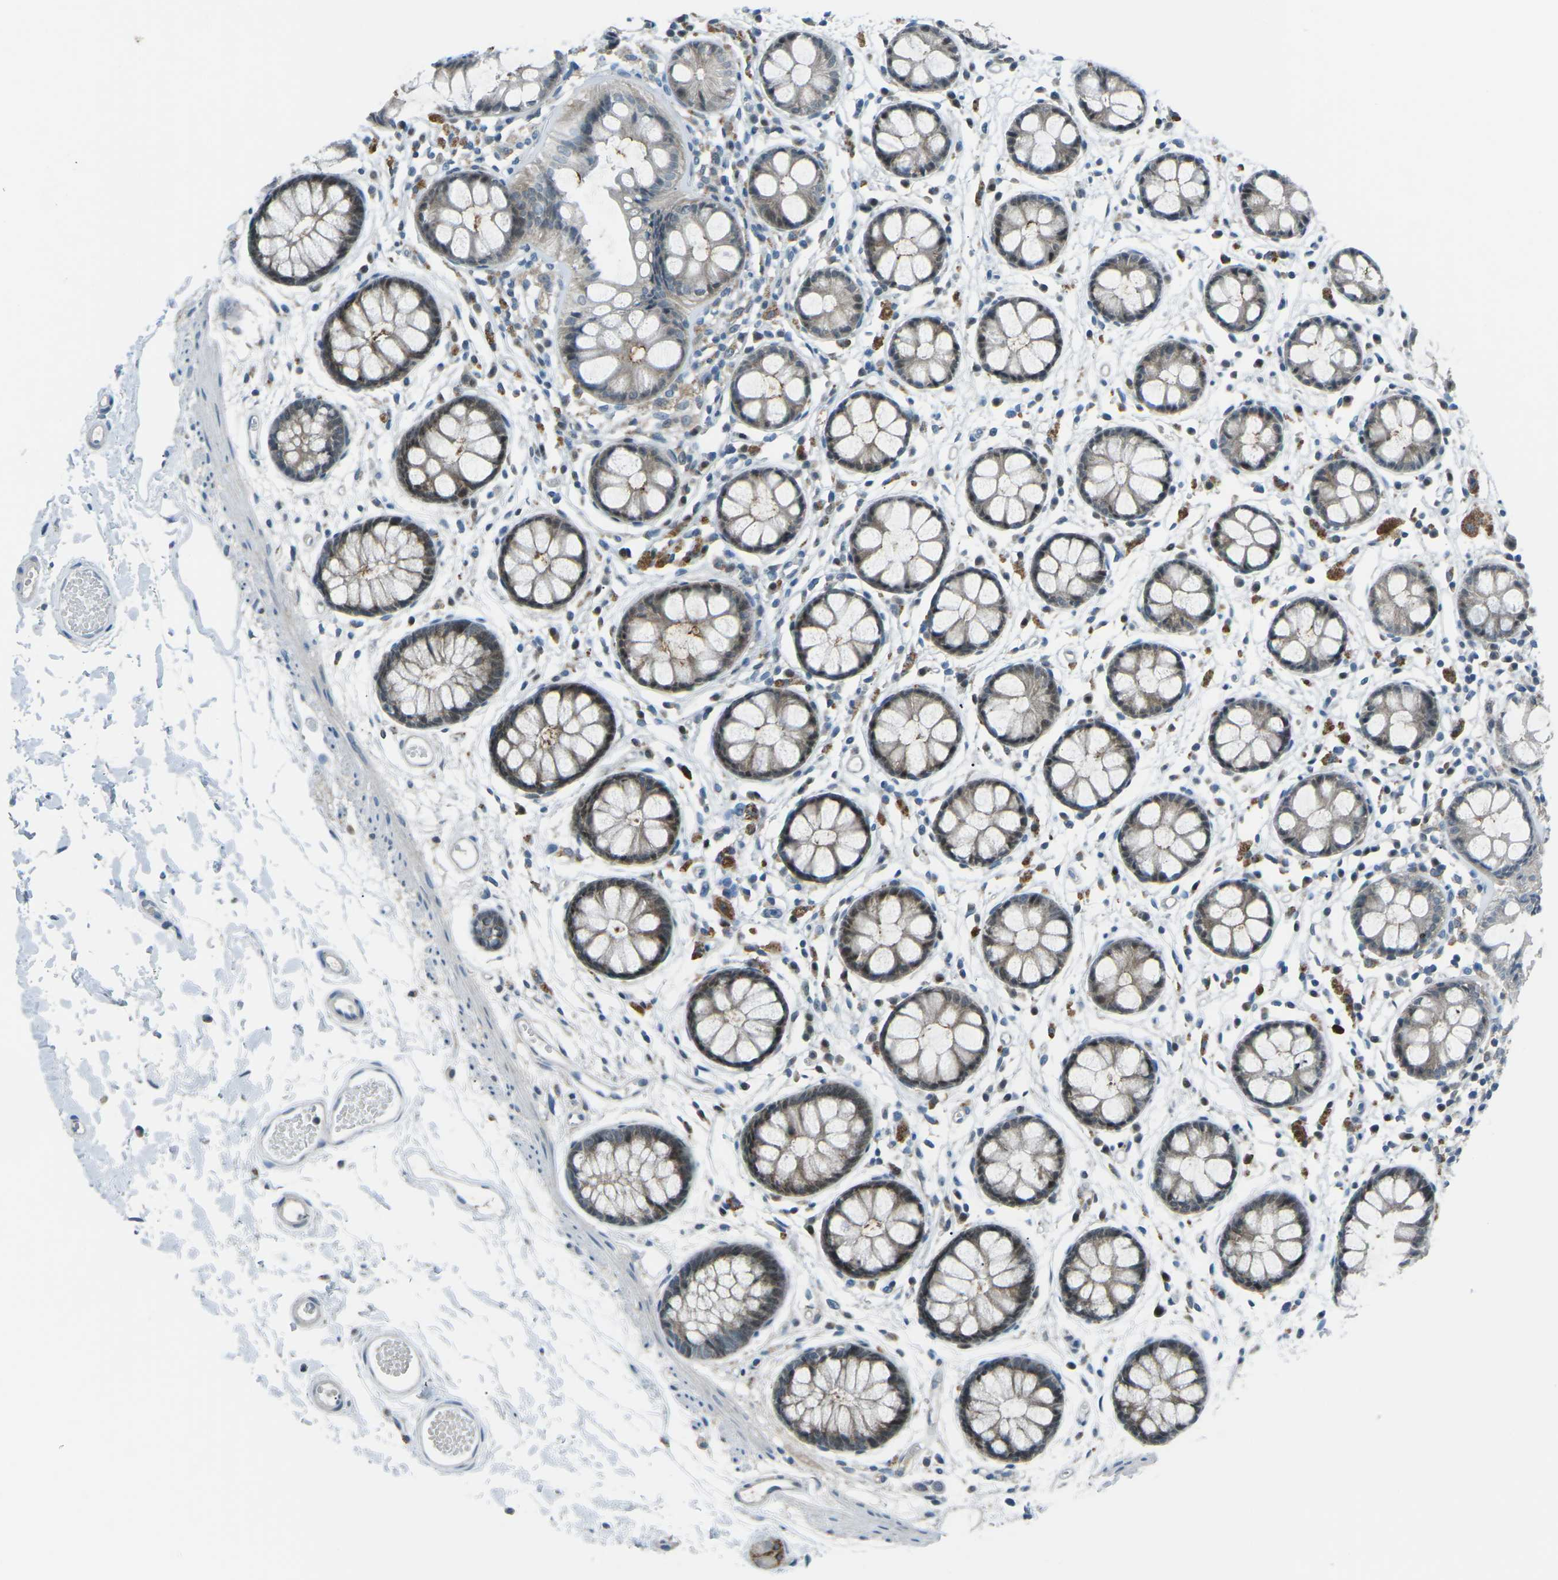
{"staining": {"intensity": "weak", "quantity": "25%-75%", "location": "cytoplasmic/membranous,nuclear"}, "tissue": "rectum", "cell_type": "Glandular cells", "image_type": "normal", "snomed": [{"axis": "morphology", "description": "Normal tissue, NOS"}, {"axis": "topography", "description": "Rectum"}], "caption": "The micrograph shows immunohistochemical staining of unremarkable rectum. There is weak cytoplasmic/membranous,nuclear expression is appreciated in approximately 25%-75% of glandular cells.", "gene": "PRKCA", "patient": {"sex": "female", "age": 66}}